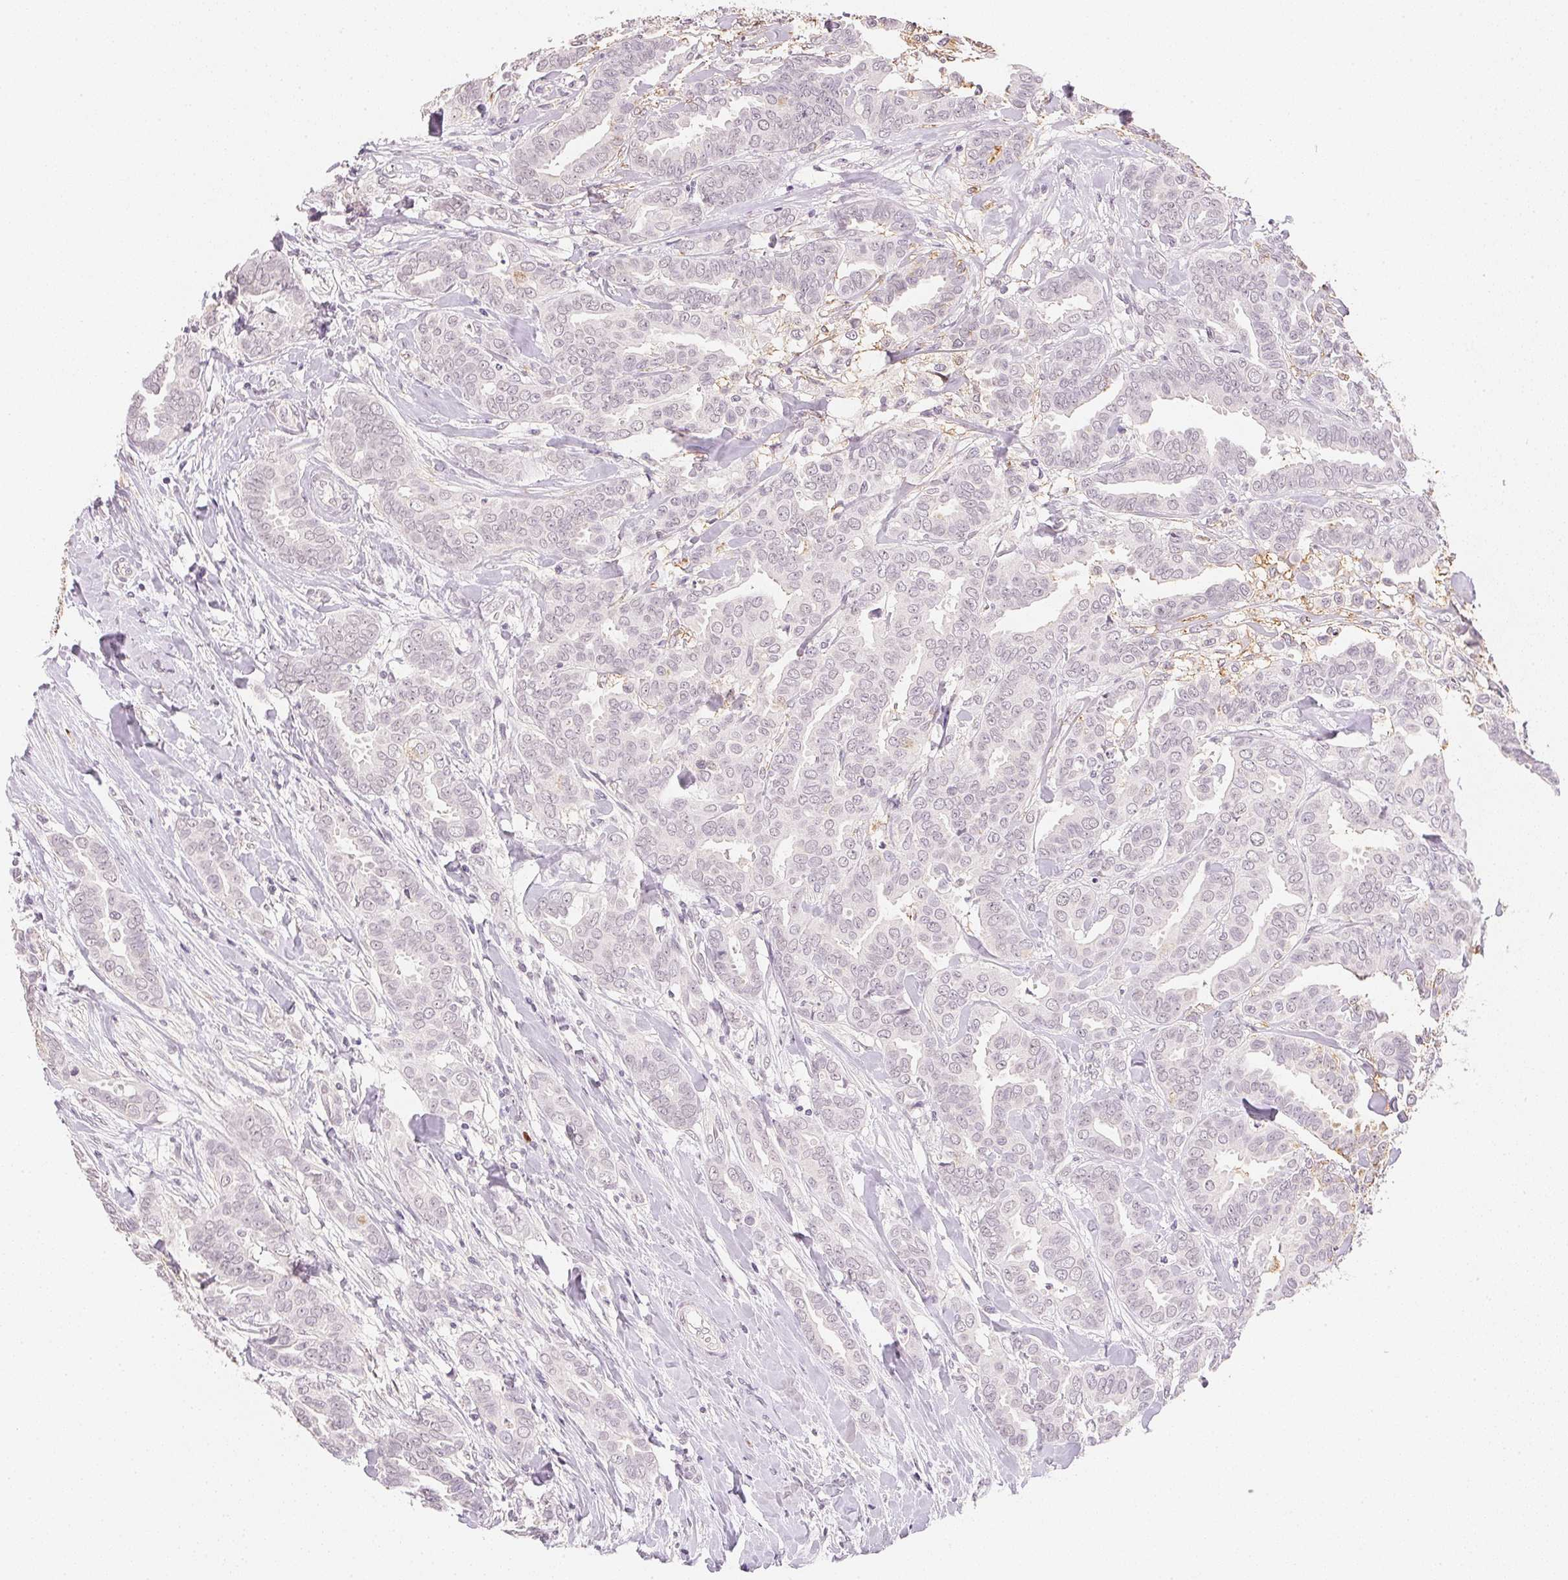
{"staining": {"intensity": "negative", "quantity": "none", "location": "none"}, "tissue": "breast cancer", "cell_type": "Tumor cells", "image_type": "cancer", "snomed": [{"axis": "morphology", "description": "Duct carcinoma"}, {"axis": "topography", "description": "Breast"}], "caption": "The IHC image has no significant staining in tumor cells of breast cancer tissue.", "gene": "SMTN", "patient": {"sex": "female", "age": 45}}